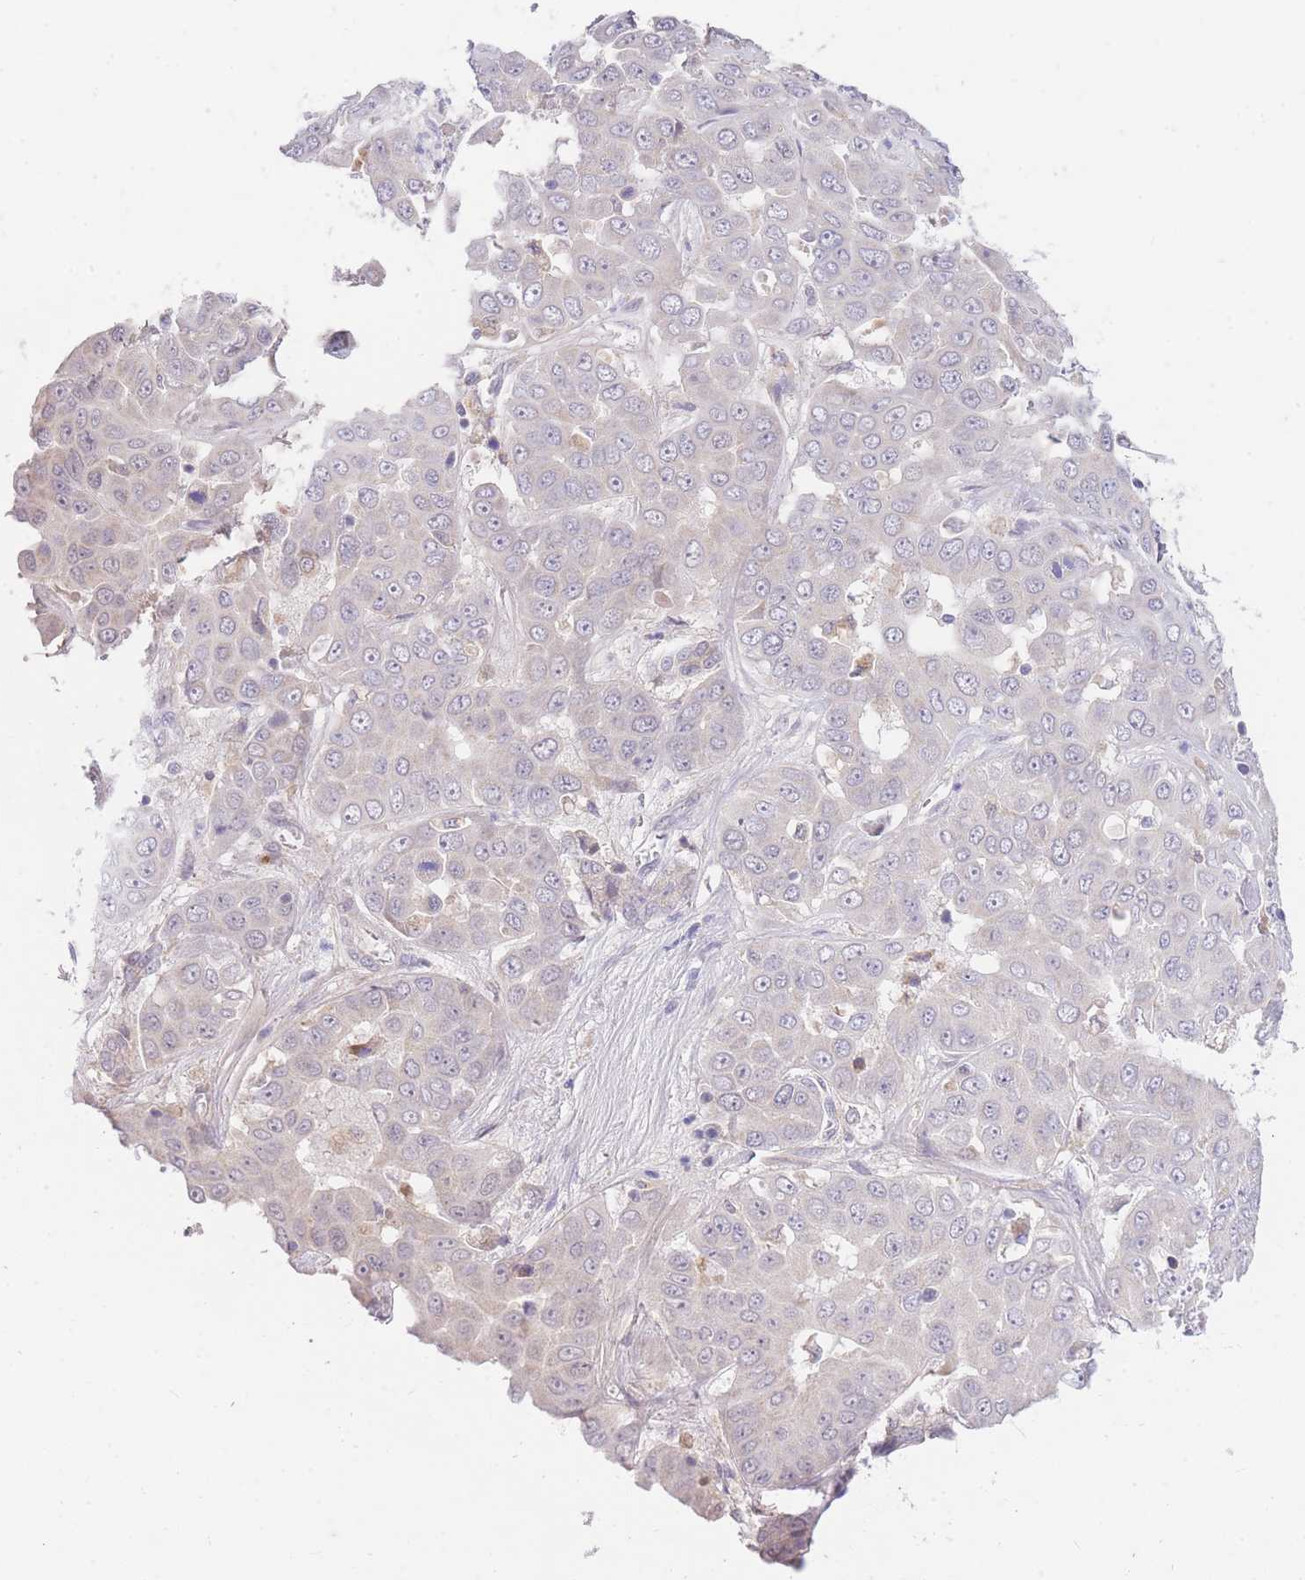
{"staining": {"intensity": "negative", "quantity": "none", "location": "none"}, "tissue": "liver cancer", "cell_type": "Tumor cells", "image_type": "cancer", "snomed": [{"axis": "morphology", "description": "Cholangiocarcinoma"}, {"axis": "topography", "description": "Liver"}], "caption": "An image of liver cancer (cholangiocarcinoma) stained for a protein reveals no brown staining in tumor cells.", "gene": "SLC25A33", "patient": {"sex": "female", "age": 52}}